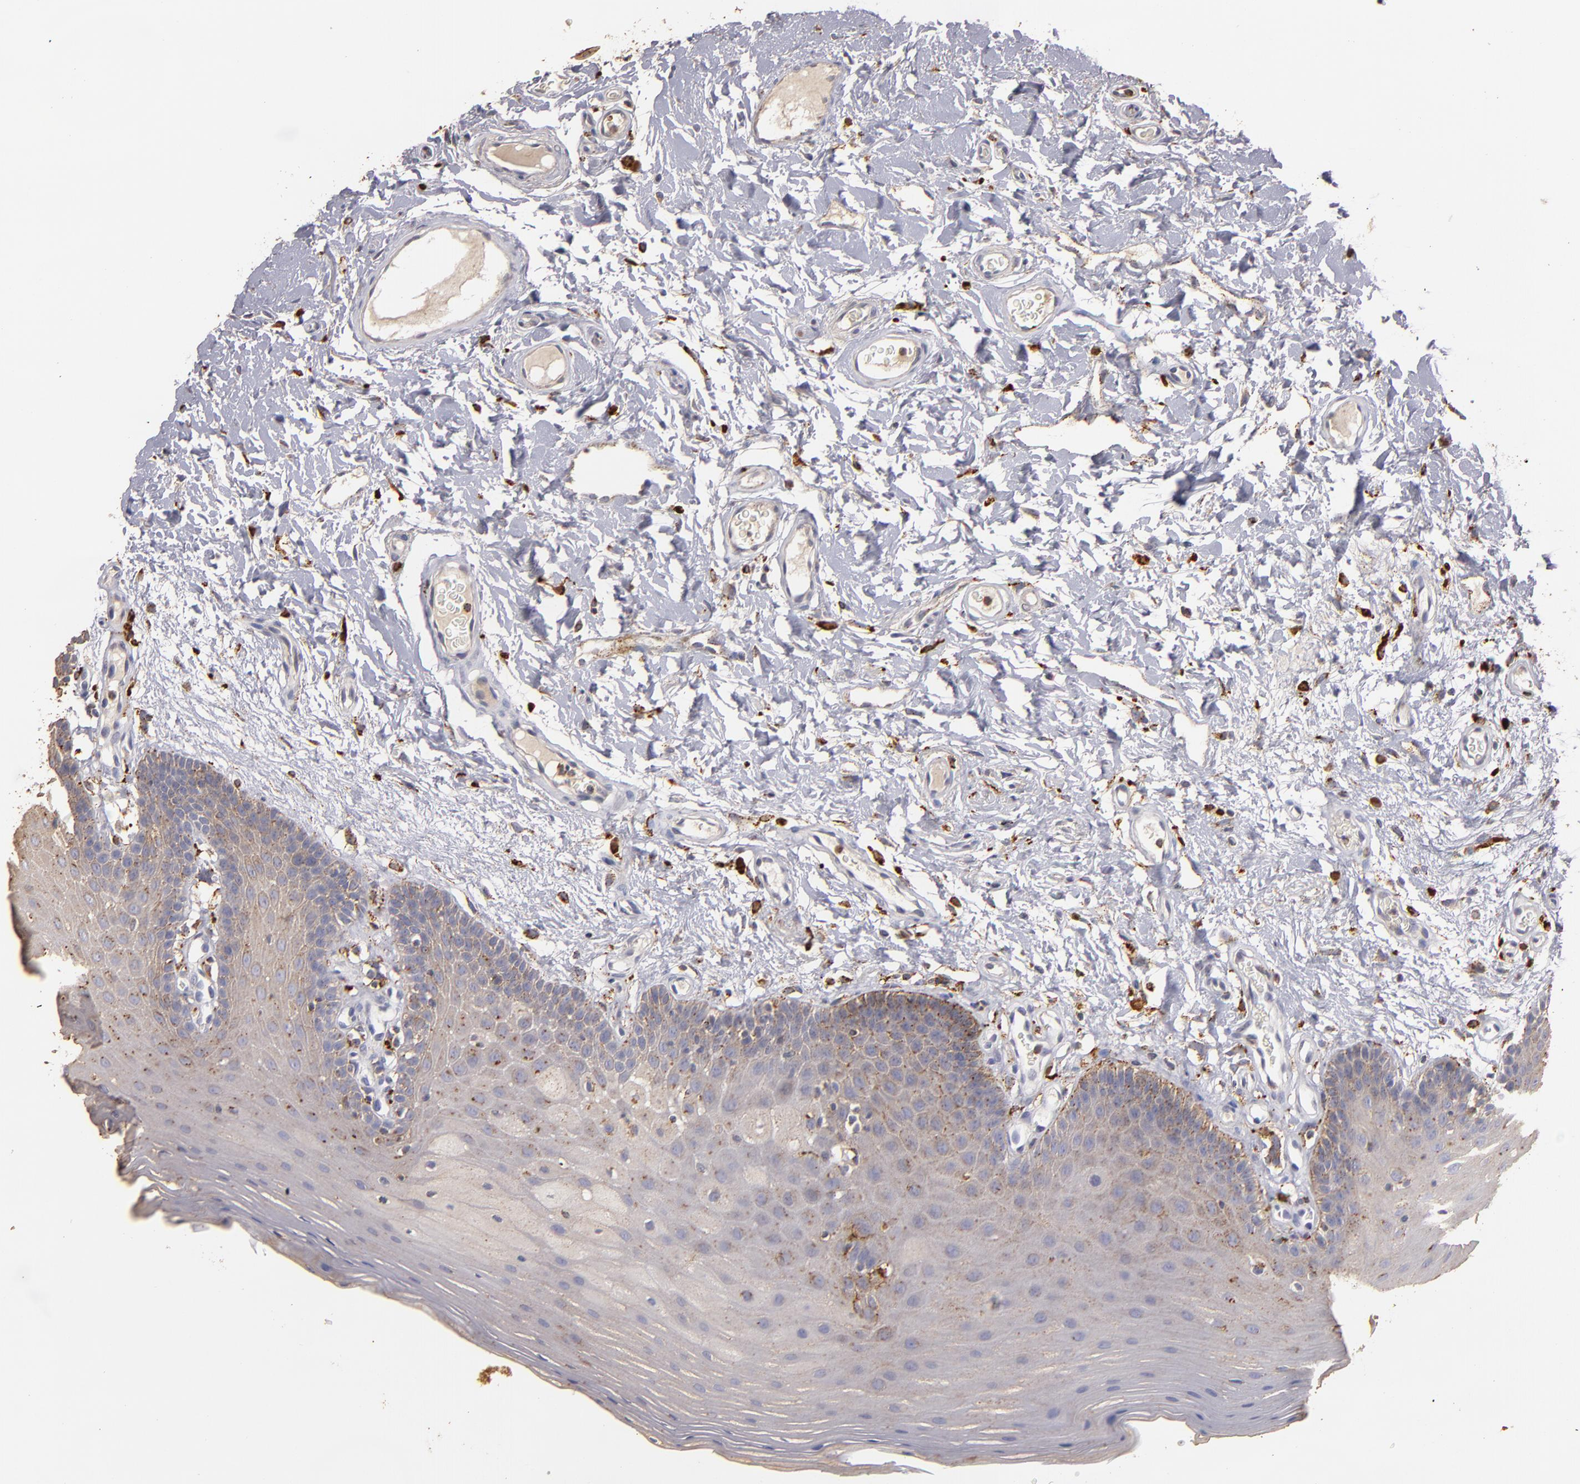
{"staining": {"intensity": "moderate", "quantity": ">75%", "location": "cytoplasmic/membranous"}, "tissue": "oral mucosa", "cell_type": "Squamous epithelial cells", "image_type": "normal", "snomed": [{"axis": "morphology", "description": "Normal tissue, NOS"}, {"axis": "morphology", "description": "Squamous cell carcinoma, NOS"}, {"axis": "topography", "description": "Skeletal muscle"}, {"axis": "topography", "description": "Oral tissue"}, {"axis": "topography", "description": "Head-Neck"}], "caption": "Immunohistochemistry (IHC) (DAB (3,3'-diaminobenzidine)) staining of normal human oral mucosa shows moderate cytoplasmic/membranous protein expression in about >75% of squamous epithelial cells. Using DAB (3,3'-diaminobenzidine) (brown) and hematoxylin (blue) stains, captured at high magnification using brightfield microscopy.", "gene": "TRAF1", "patient": {"sex": "male", "age": 71}}